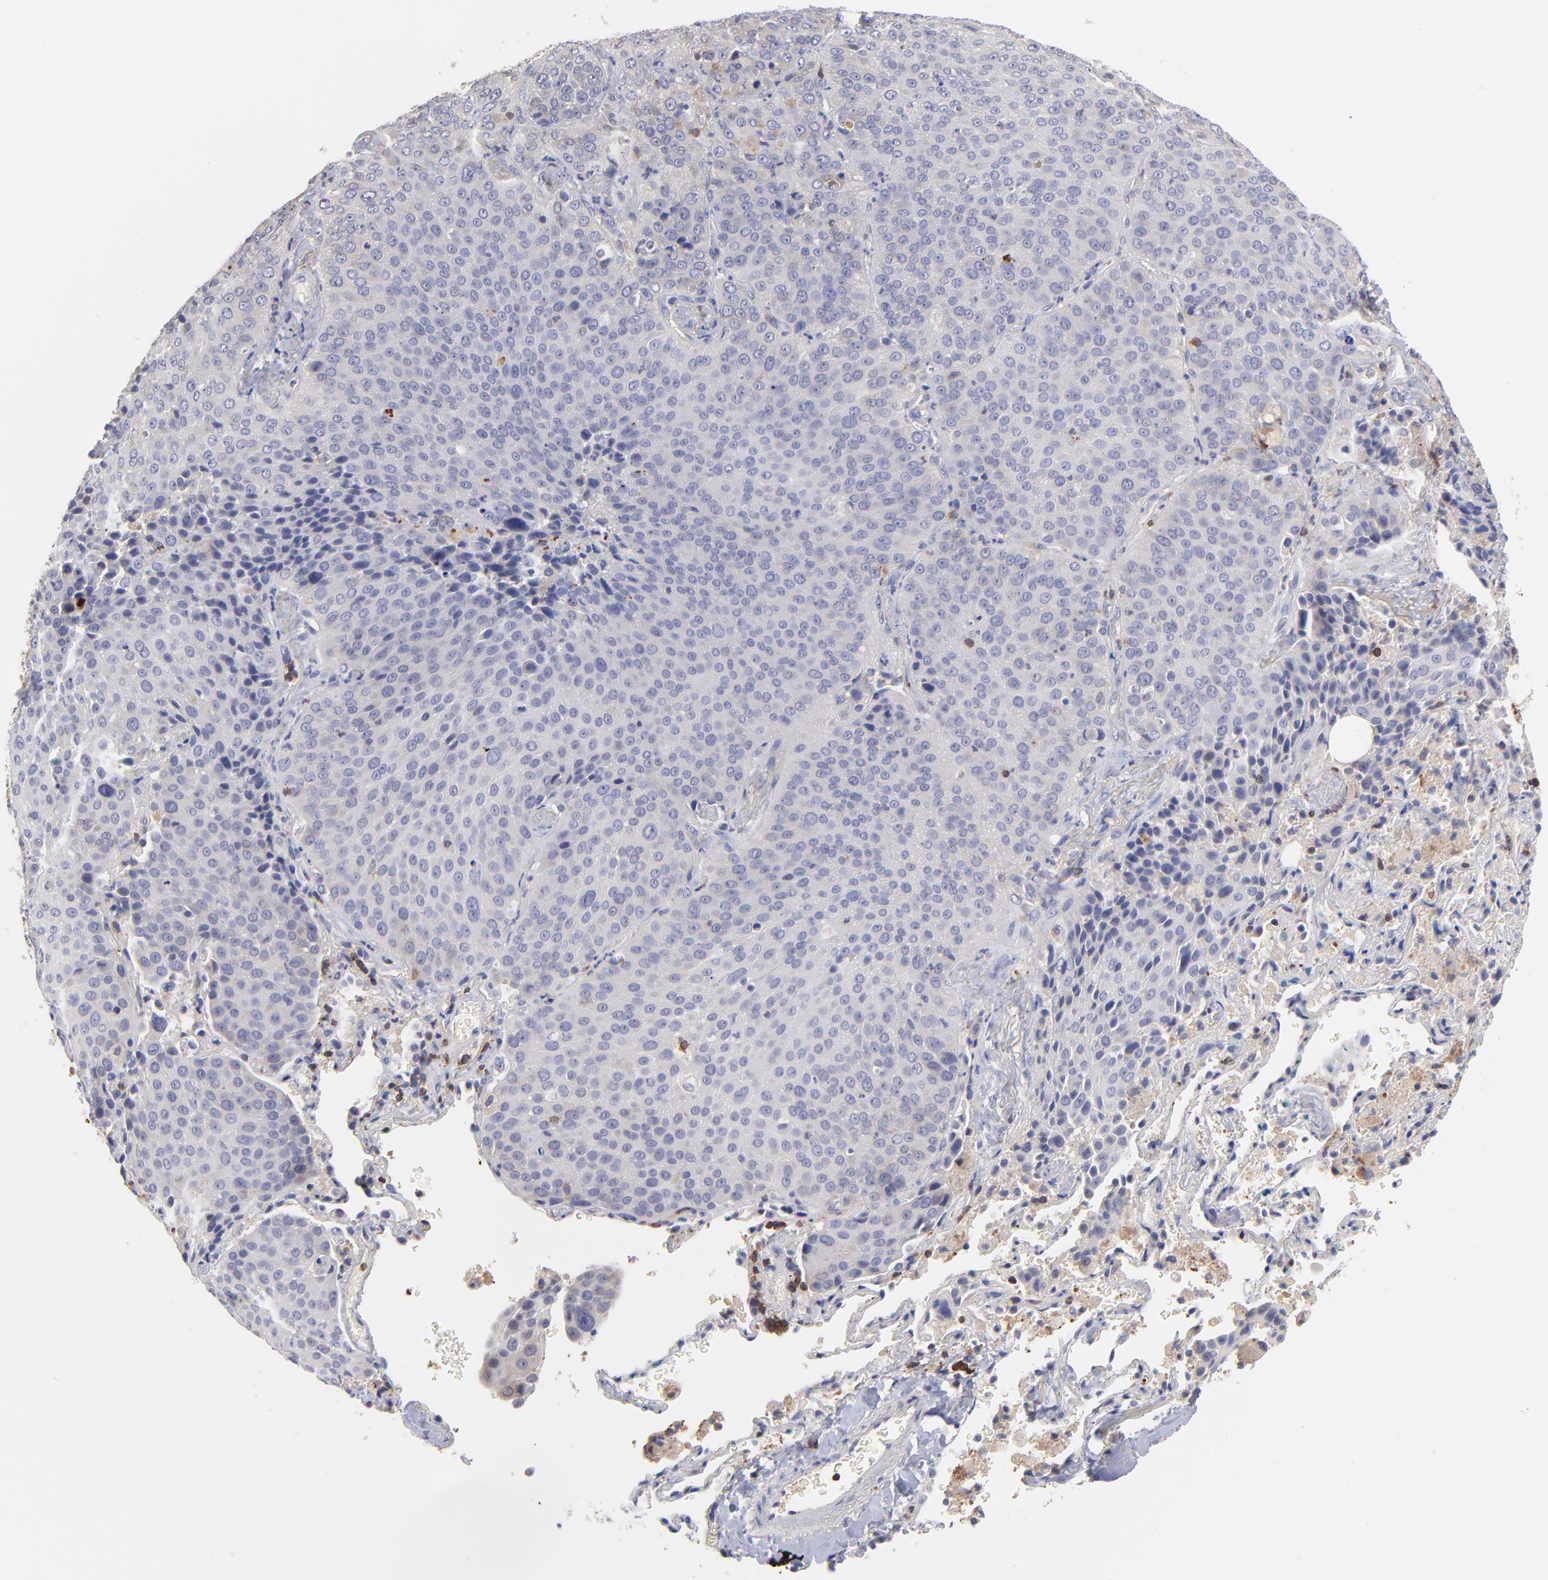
{"staining": {"intensity": "negative", "quantity": "none", "location": "none"}, "tissue": "lung cancer", "cell_type": "Tumor cells", "image_type": "cancer", "snomed": [{"axis": "morphology", "description": "Squamous cell carcinoma, NOS"}, {"axis": "topography", "description": "Lung"}], "caption": "Tumor cells show no significant protein staining in lung squamous cell carcinoma. (DAB (3,3'-diaminobenzidine) immunohistochemistry (IHC), high magnification).", "gene": "KREMEN2", "patient": {"sex": "male", "age": 54}}